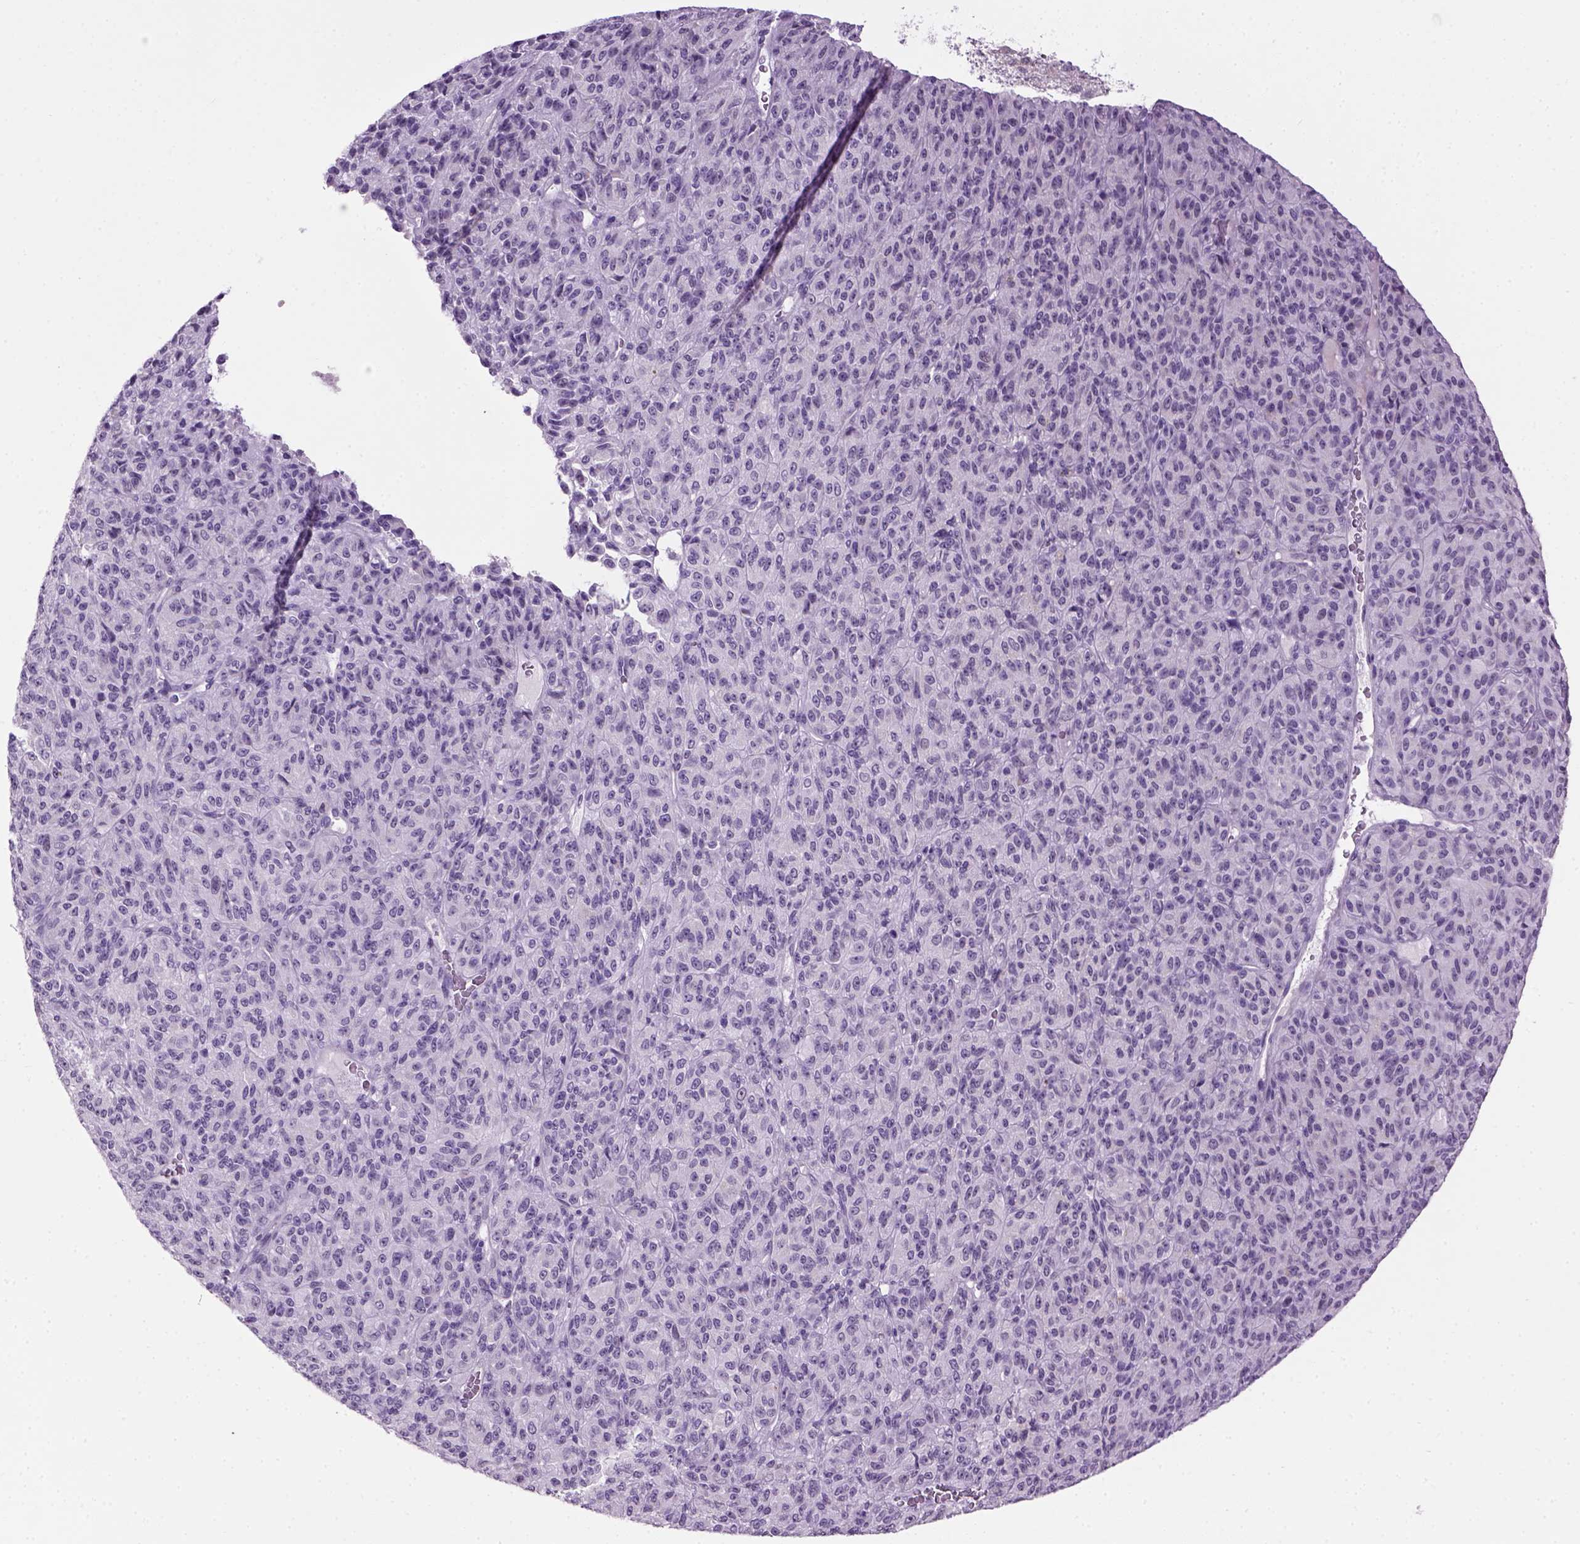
{"staining": {"intensity": "negative", "quantity": "none", "location": "none"}, "tissue": "melanoma", "cell_type": "Tumor cells", "image_type": "cancer", "snomed": [{"axis": "morphology", "description": "Malignant melanoma, Metastatic site"}, {"axis": "topography", "description": "Brain"}], "caption": "The micrograph demonstrates no significant positivity in tumor cells of melanoma.", "gene": "GABRB2", "patient": {"sex": "female", "age": 56}}